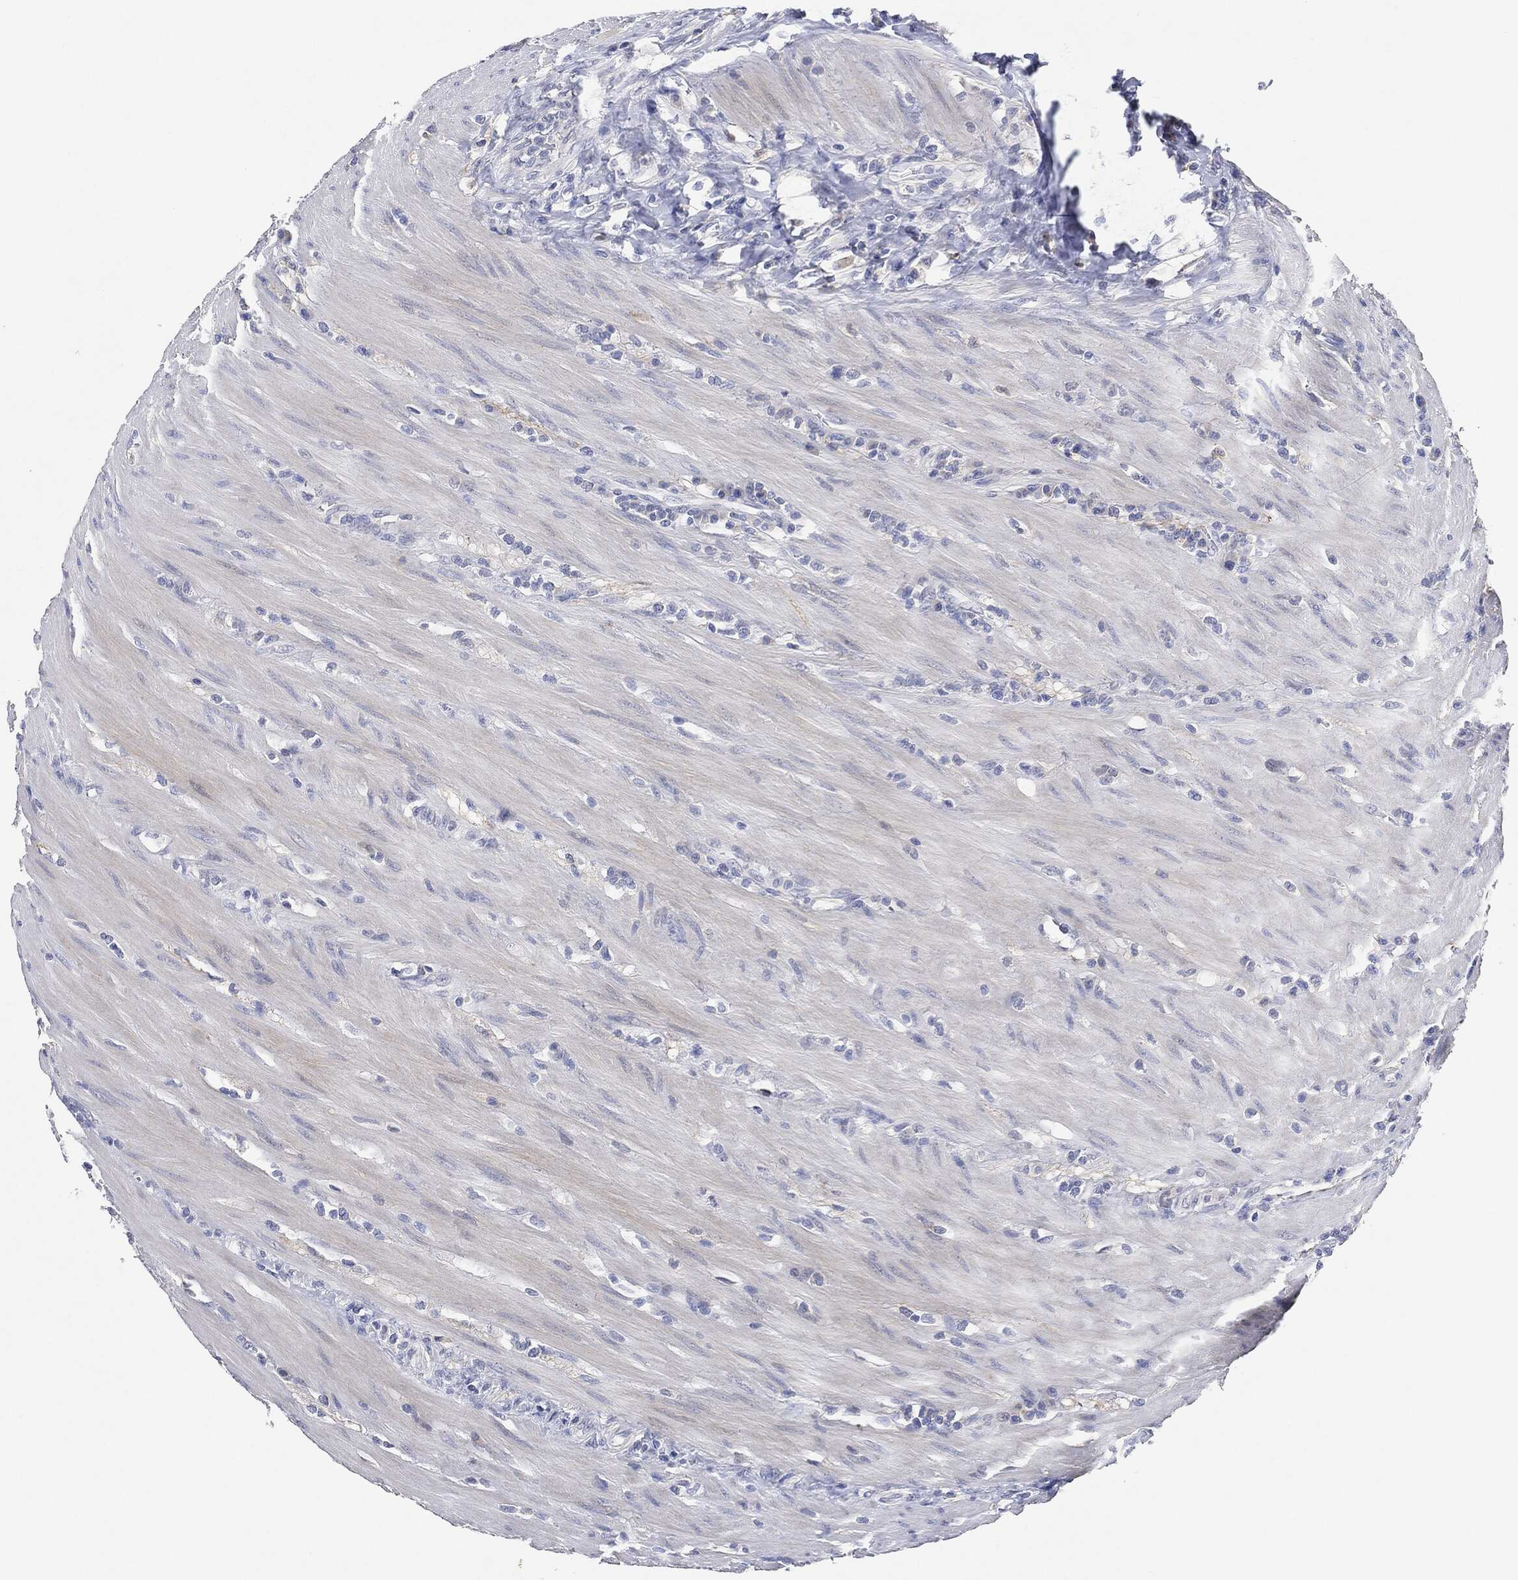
{"staining": {"intensity": "negative", "quantity": "none", "location": "none"}, "tissue": "colorectal cancer", "cell_type": "Tumor cells", "image_type": "cancer", "snomed": [{"axis": "morphology", "description": "Adenocarcinoma, NOS"}, {"axis": "topography", "description": "Colon"}], "caption": "The IHC histopathology image has no significant expression in tumor cells of adenocarcinoma (colorectal) tissue. (Brightfield microscopy of DAB immunohistochemistry at high magnification).", "gene": "NTRK1", "patient": {"sex": "female", "age": 67}}